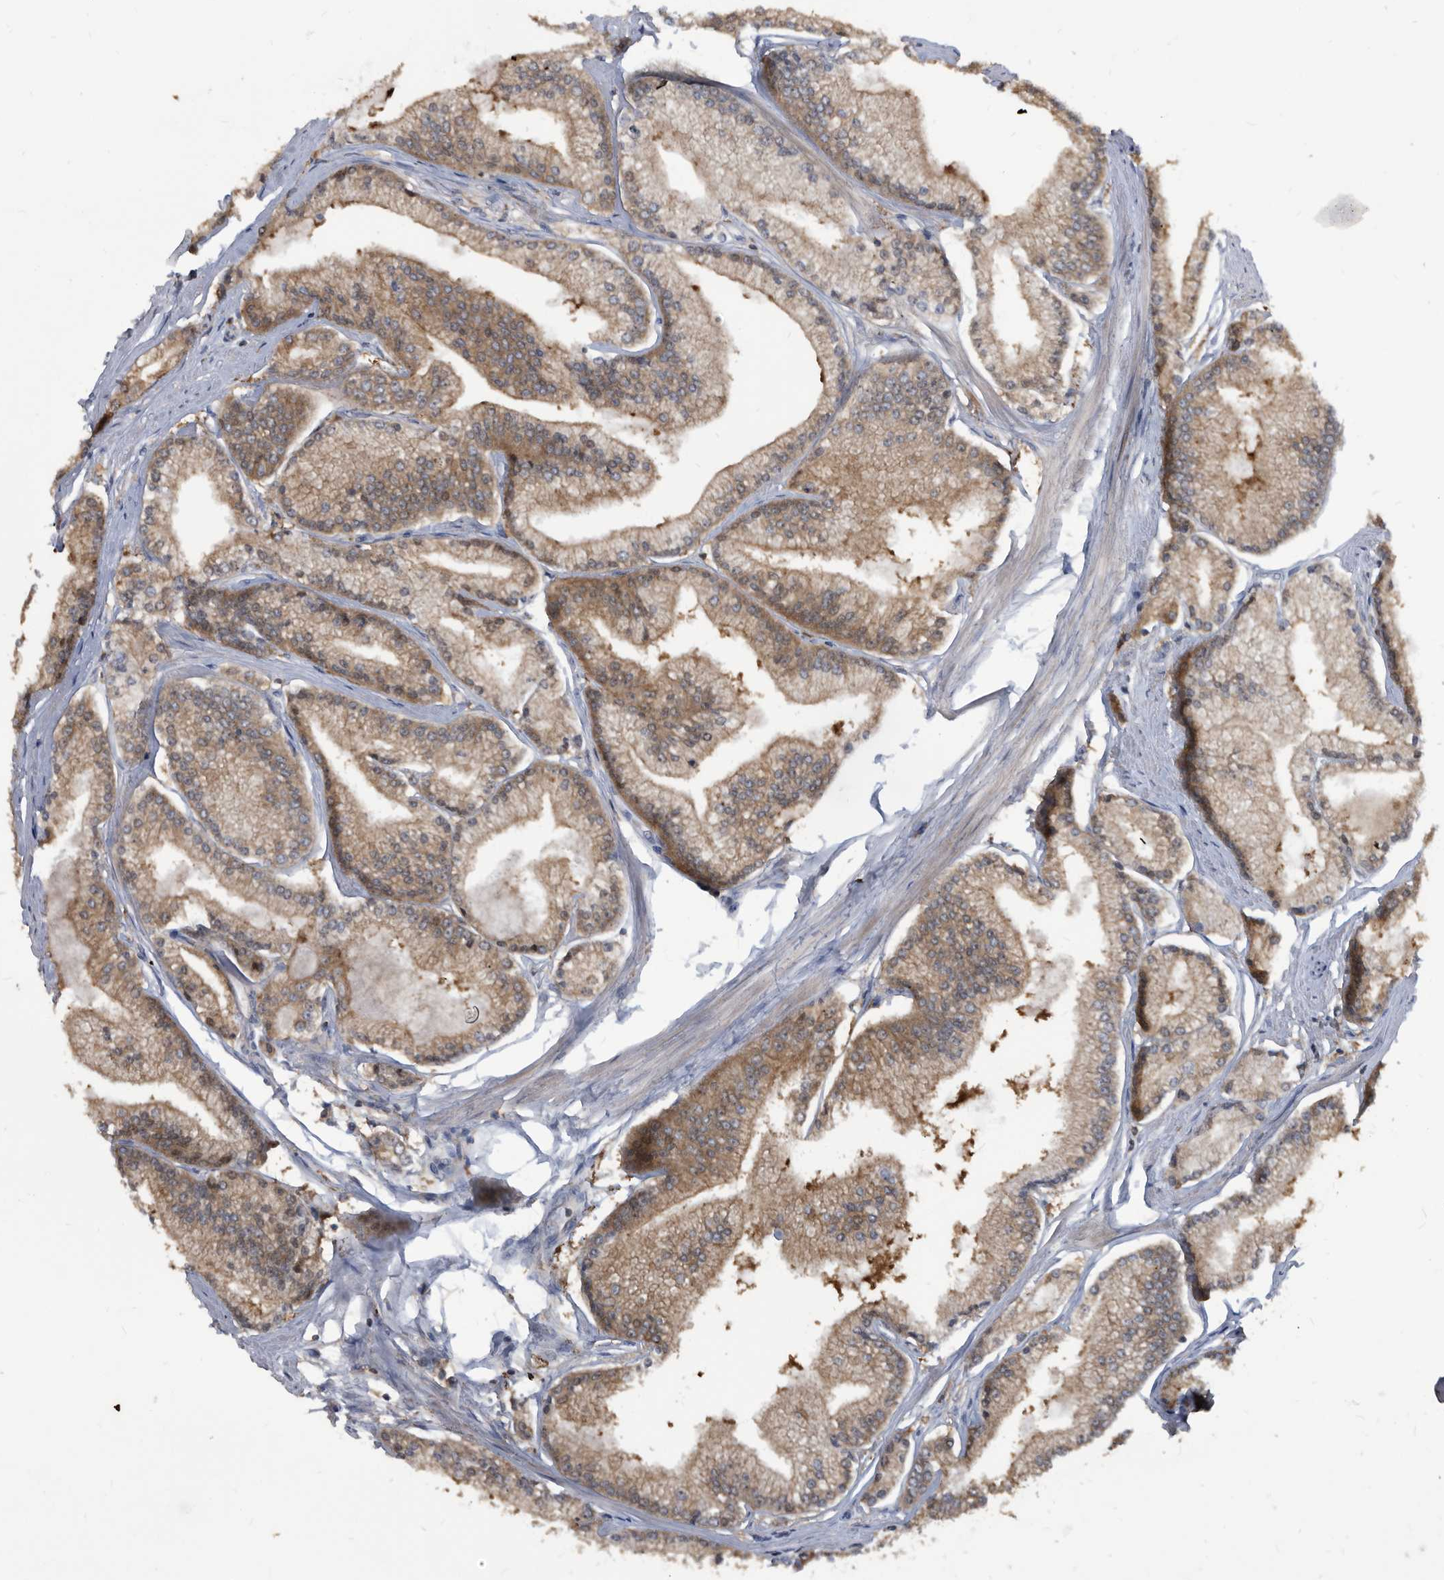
{"staining": {"intensity": "moderate", "quantity": ">75%", "location": "cytoplasmic/membranous"}, "tissue": "prostate cancer", "cell_type": "Tumor cells", "image_type": "cancer", "snomed": [{"axis": "morphology", "description": "Adenocarcinoma, Low grade"}, {"axis": "topography", "description": "Prostate"}], "caption": "Prostate cancer (low-grade adenocarcinoma) stained with a brown dye shows moderate cytoplasmic/membranous positive expression in approximately >75% of tumor cells.", "gene": "APEH", "patient": {"sex": "male", "age": 52}}